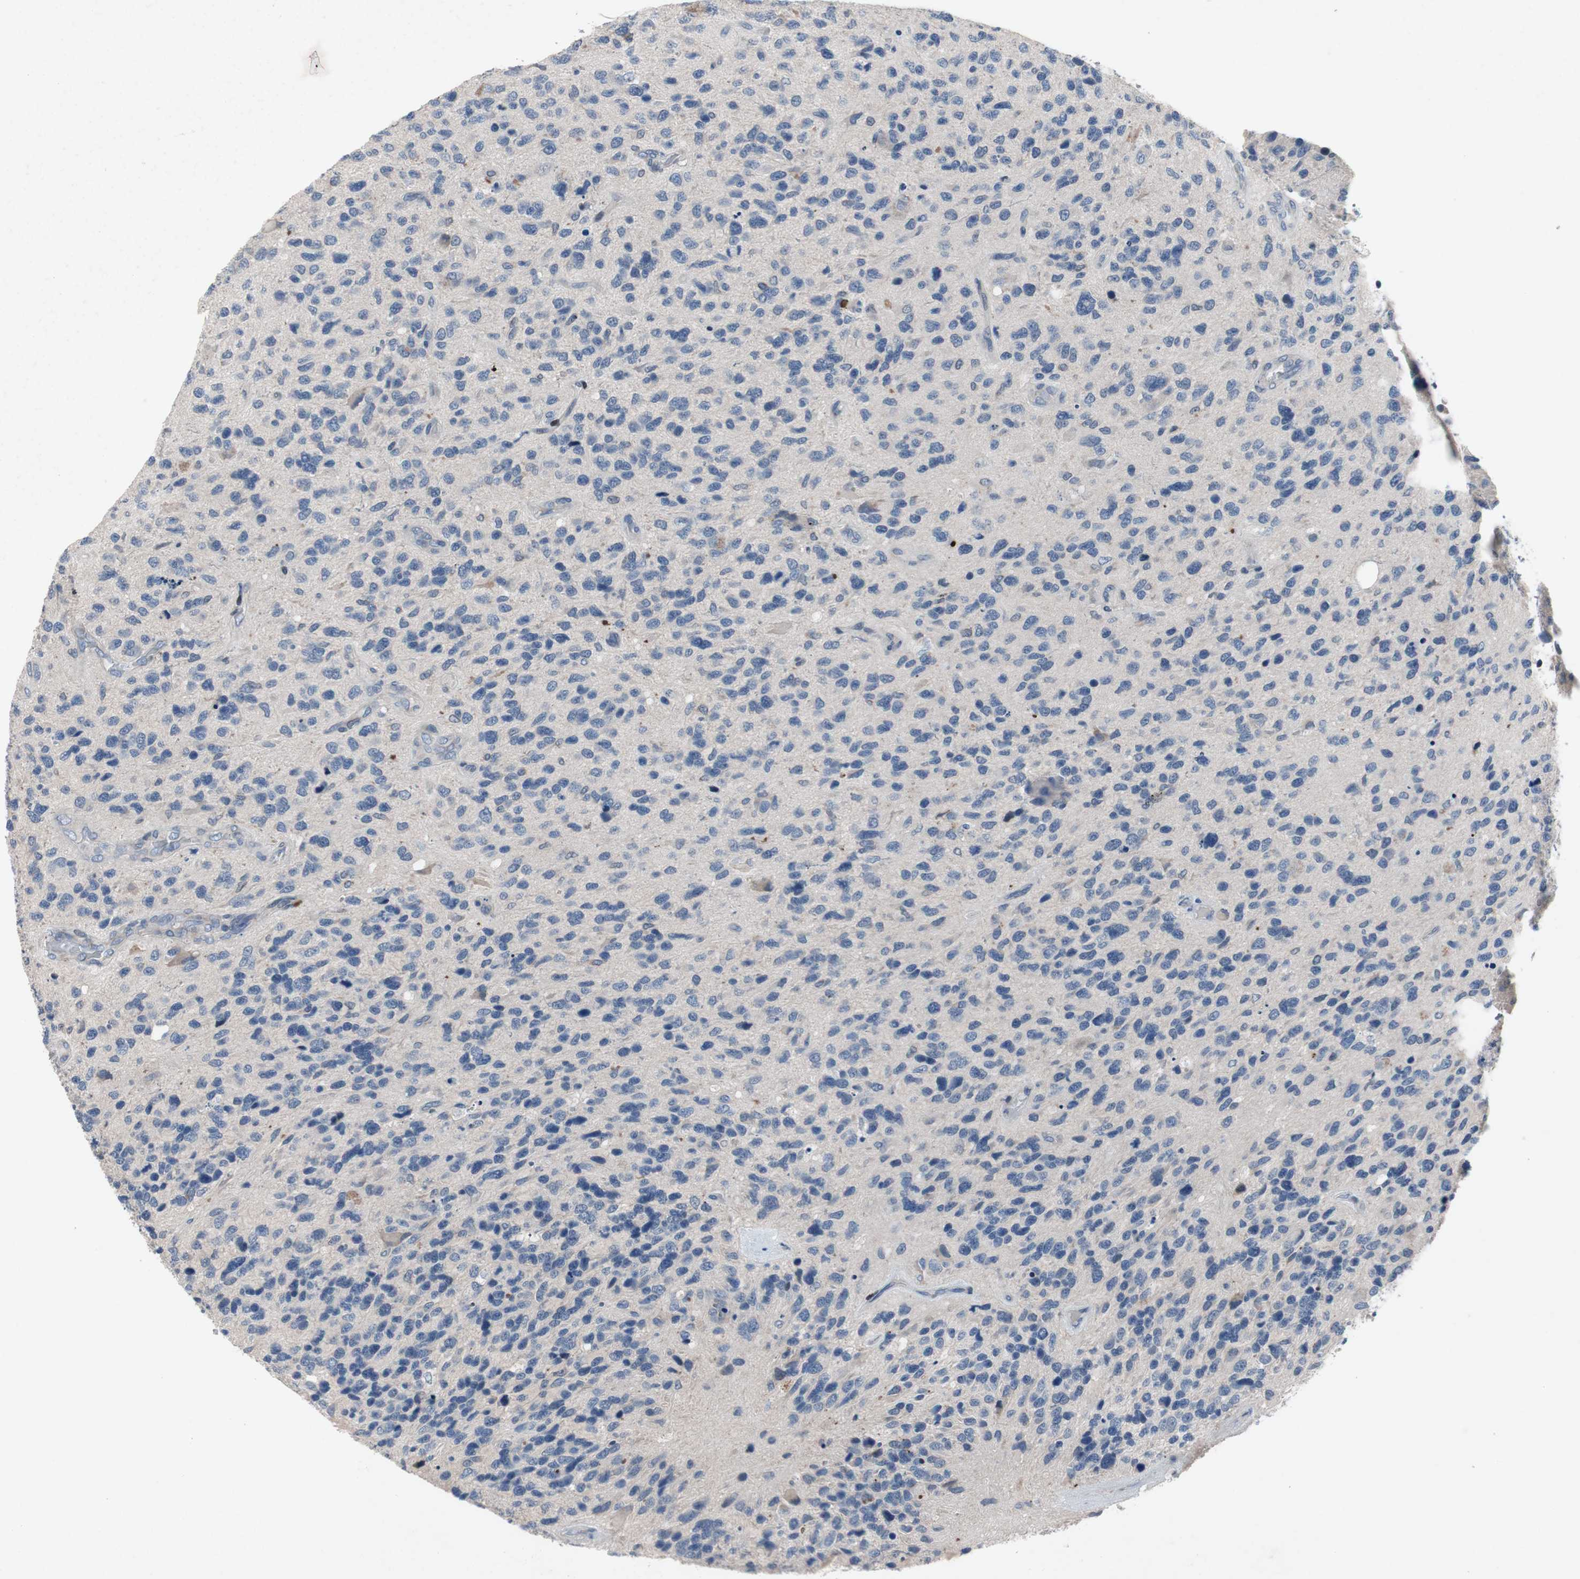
{"staining": {"intensity": "negative", "quantity": "none", "location": "none"}, "tissue": "glioma", "cell_type": "Tumor cells", "image_type": "cancer", "snomed": [{"axis": "morphology", "description": "Glioma, malignant, High grade"}, {"axis": "topography", "description": "Brain"}], "caption": "An image of high-grade glioma (malignant) stained for a protein demonstrates no brown staining in tumor cells. (DAB (3,3'-diaminobenzidine) immunohistochemistry (IHC) with hematoxylin counter stain).", "gene": "MUTYH", "patient": {"sex": "female", "age": 58}}